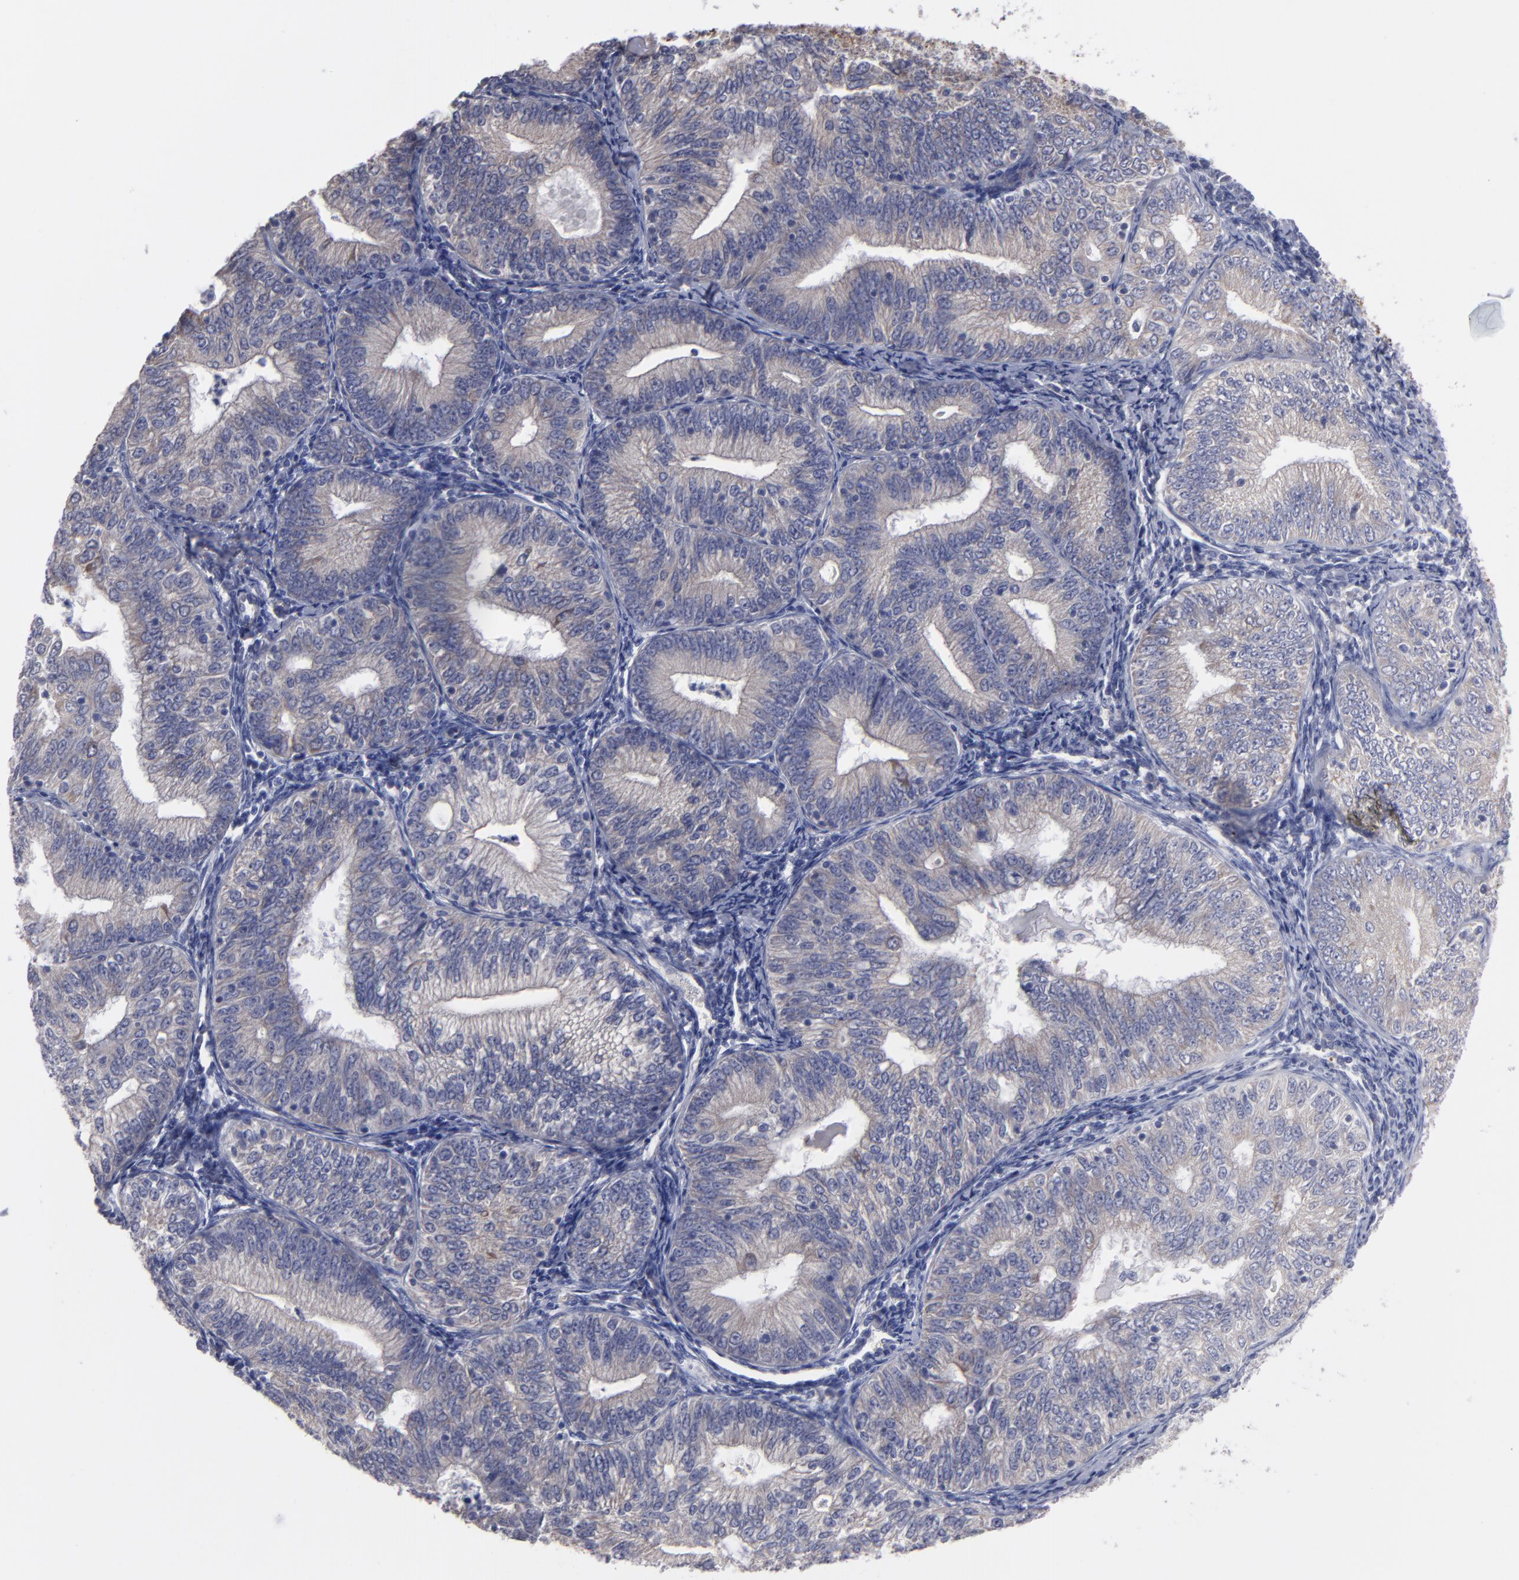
{"staining": {"intensity": "weak", "quantity": "<25%", "location": "cytoplasmic/membranous"}, "tissue": "endometrial cancer", "cell_type": "Tumor cells", "image_type": "cancer", "snomed": [{"axis": "morphology", "description": "Adenocarcinoma, NOS"}, {"axis": "topography", "description": "Endometrium"}], "caption": "Immunohistochemistry (IHC) image of endometrial cancer stained for a protein (brown), which shows no expression in tumor cells.", "gene": "SLMAP", "patient": {"sex": "female", "age": 69}}